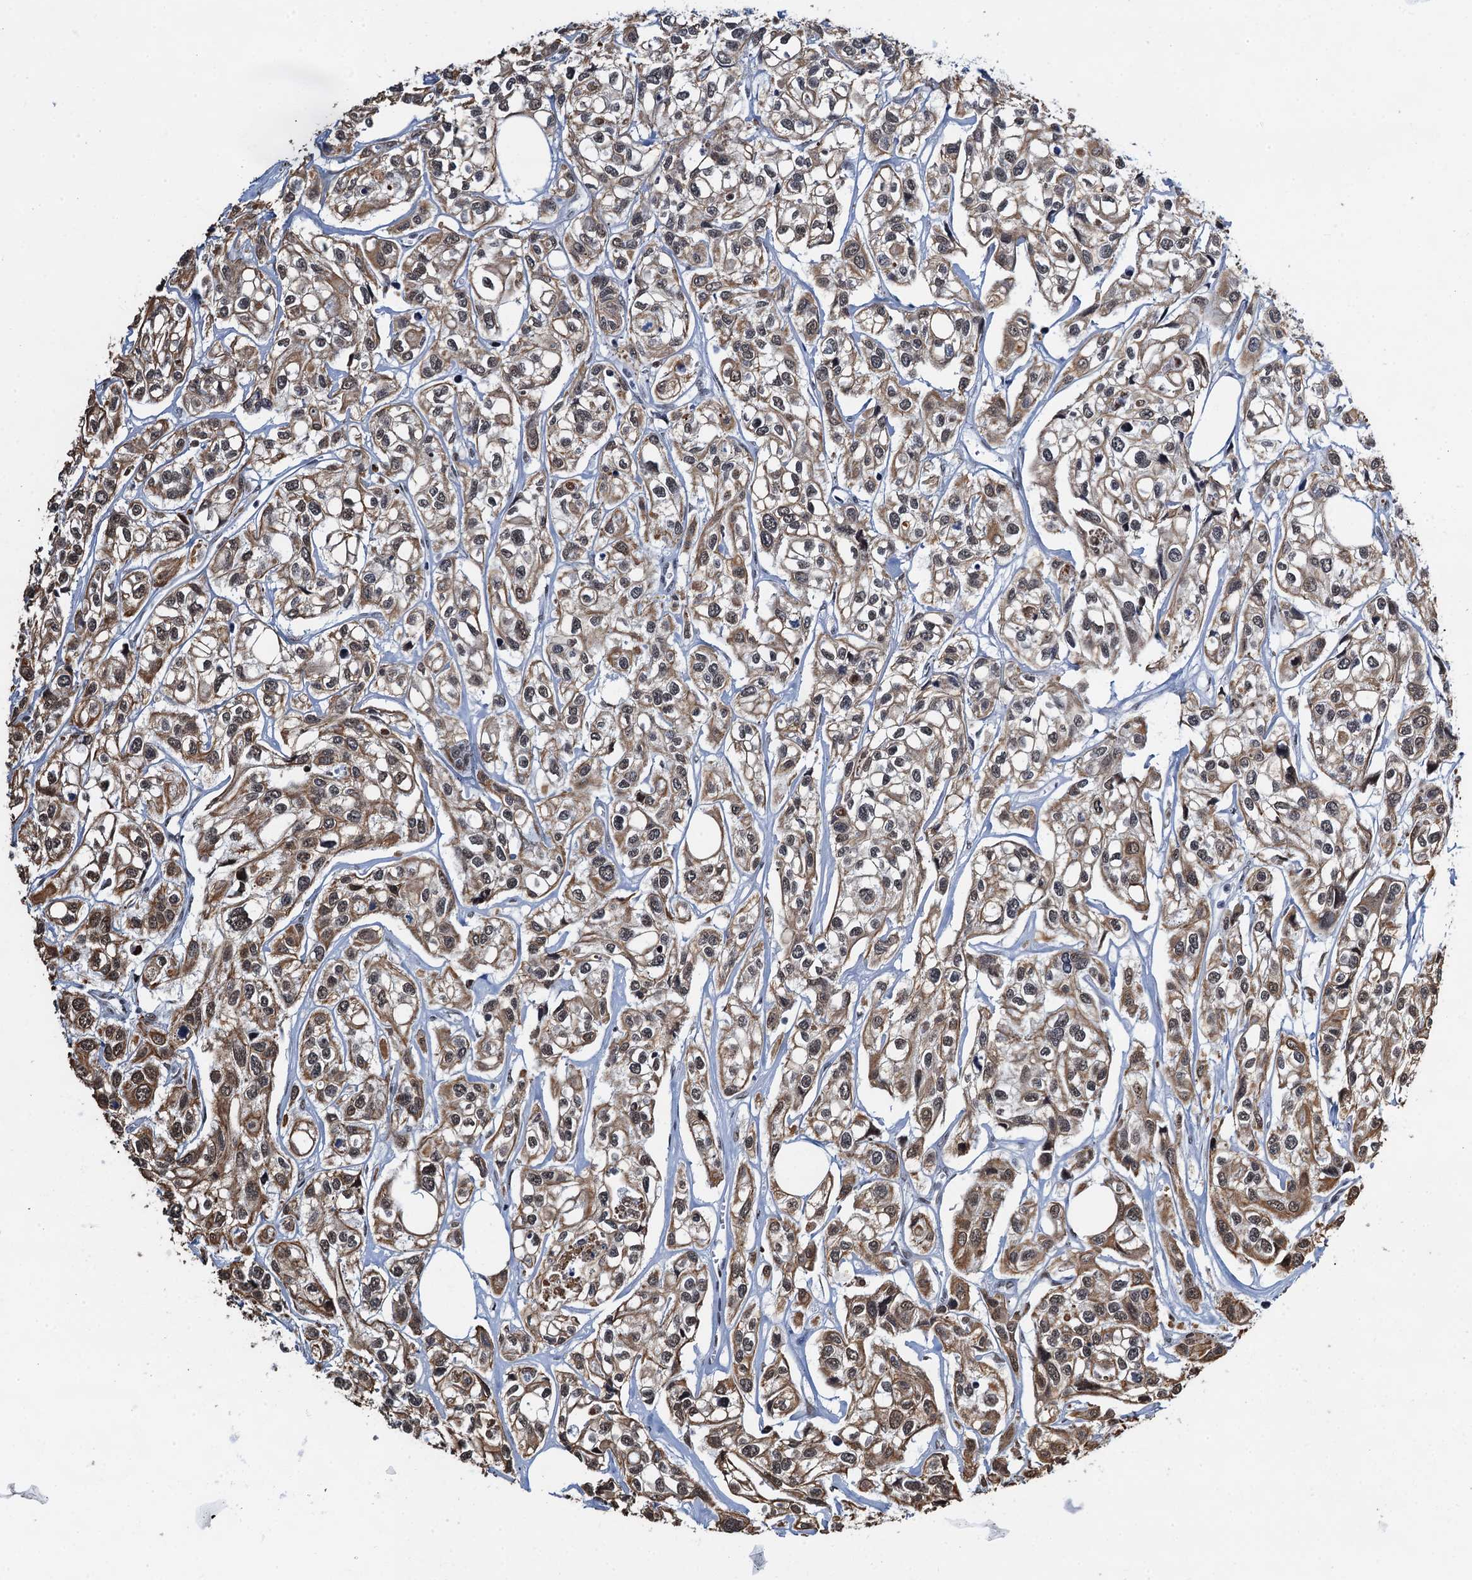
{"staining": {"intensity": "moderate", "quantity": ">75%", "location": "cytoplasmic/membranous,nuclear"}, "tissue": "urothelial cancer", "cell_type": "Tumor cells", "image_type": "cancer", "snomed": [{"axis": "morphology", "description": "Urothelial carcinoma, High grade"}, {"axis": "topography", "description": "Urinary bladder"}], "caption": "IHC staining of urothelial cancer, which displays medium levels of moderate cytoplasmic/membranous and nuclear staining in about >75% of tumor cells indicating moderate cytoplasmic/membranous and nuclear protein expression. The staining was performed using DAB (3,3'-diaminobenzidine) (brown) for protein detection and nuclei were counterstained in hematoxylin (blue).", "gene": "ZNF609", "patient": {"sex": "male", "age": 67}}